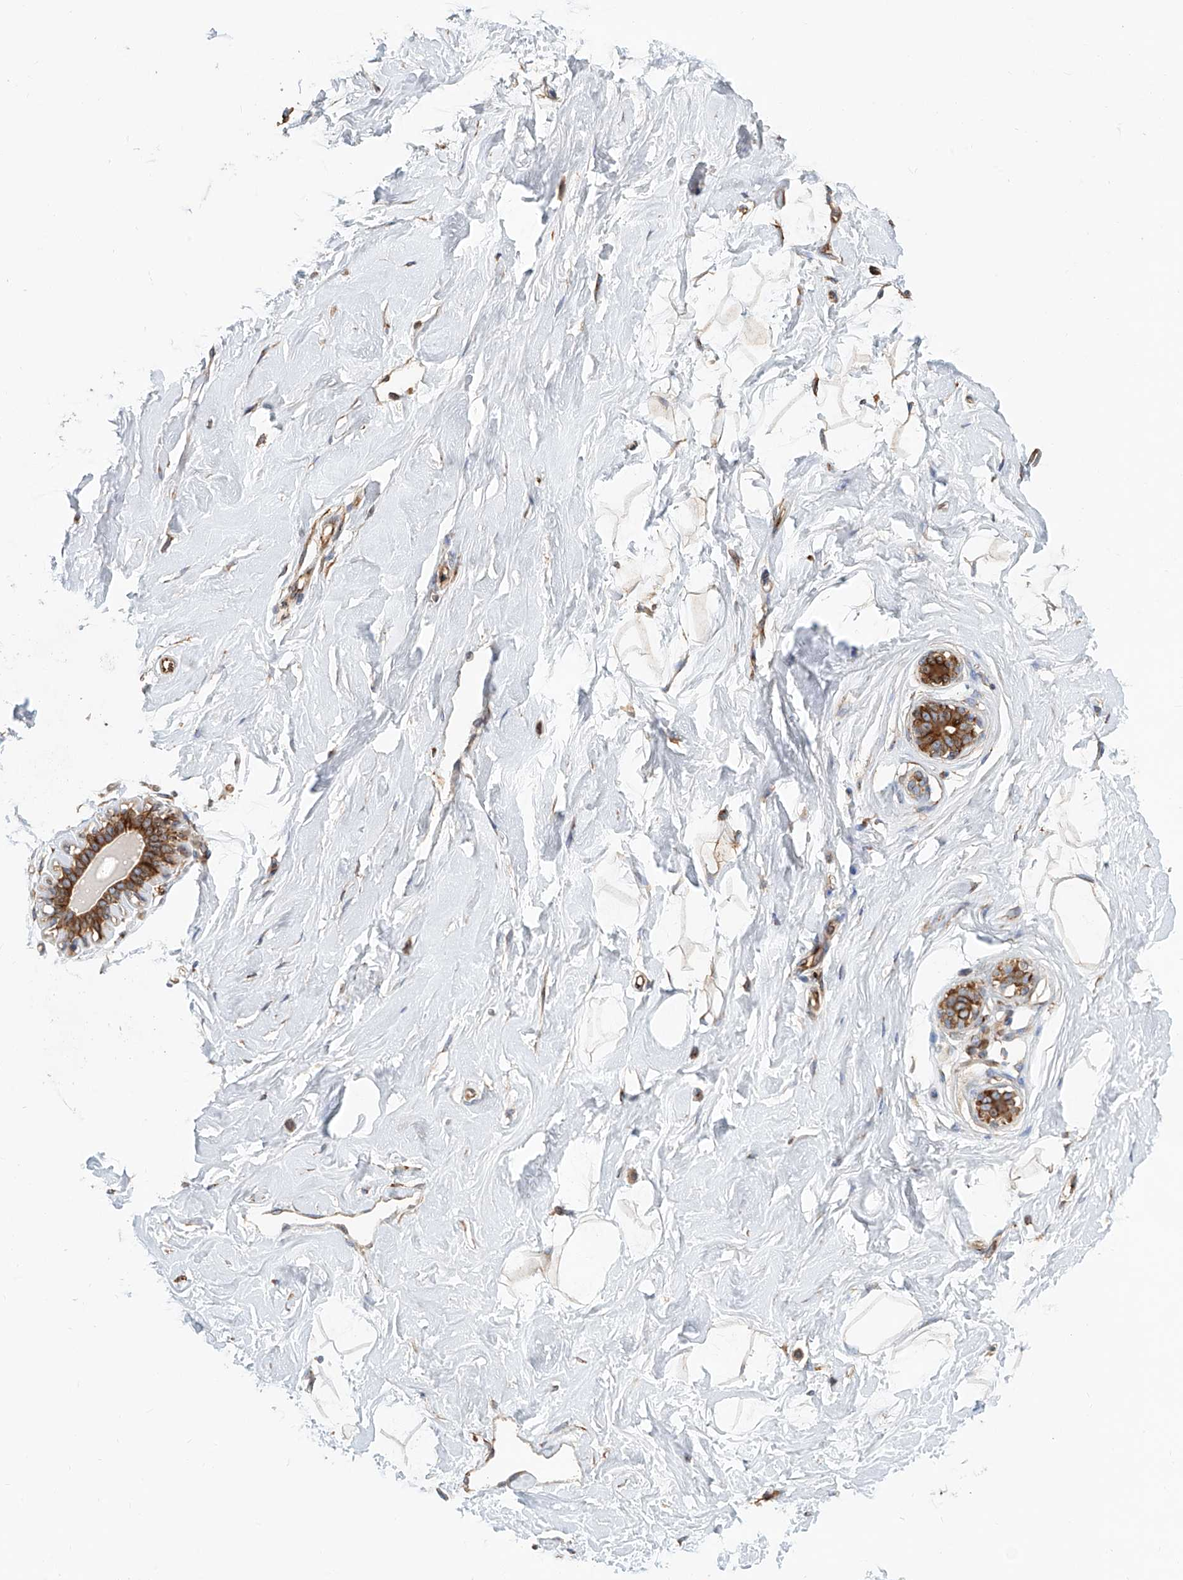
{"staining": {"intensity": "weak", "quantity": "25%-75%", "location": "cytoplasmic/membranous"}, "tissue": "breast", "cell_type": "Adipocytes", "image_type": "normal", "snomed": [{"axis": "morphology", "description": "Normal tissue, NOS"}, {"axis": "morphology", "description": "Adenoma, NOS"}, {"axis": "topography", "description": "Breast"}], "caption": "A photomicrograph of human breast stained for a protein reveals weak cytoplasmic/membranous brown staining in adipocytes. The staining was performed using DAB (3,3'-diaminobenzidine) to visualize the protein expression in brown, while the nuclei were stained in blue with hematoxylin (Magnification: 20x).", "gene": "HGSNAT", "patient": {"sex": "female", "age": 23}}